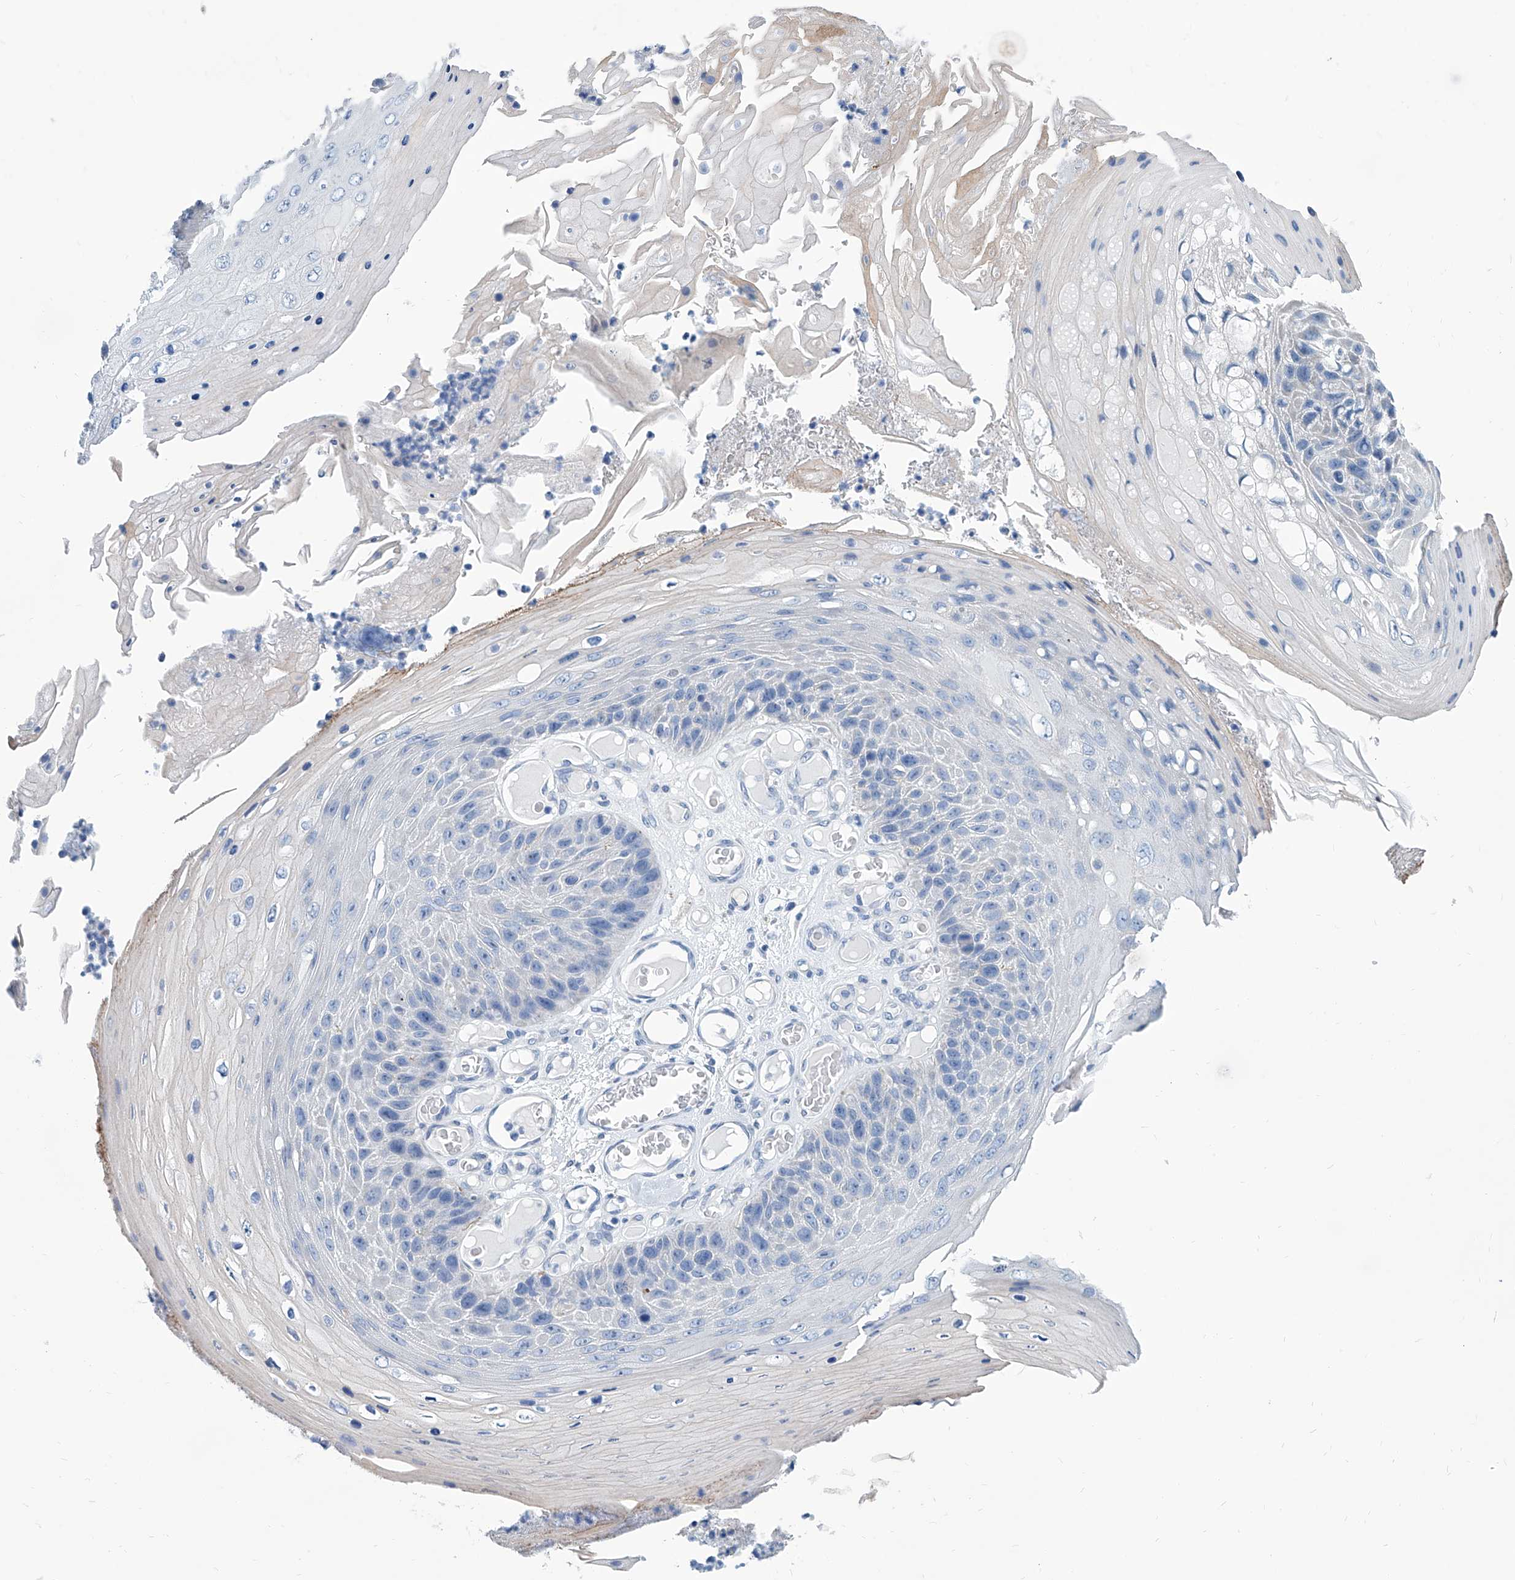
{"staining": {"intensity": "negative", "quantity": "none", "location": "none"}, "tissue": "skin cancer", "cell_type": "Tumor cells", "image_type": "cancer", "snomed": [{"axis": "morphology", "description": "Squamous cell carcinoma, NOS"}, {"axis": "topography", "description": "Skin"}], "caption": "Tumor cells are negative for brown protein staining in squamous cell carcinoma (skin). (DAB IHC, high magnification).", "gene": "ZNF519", "patient": {"sex": "female", "age": 88}}